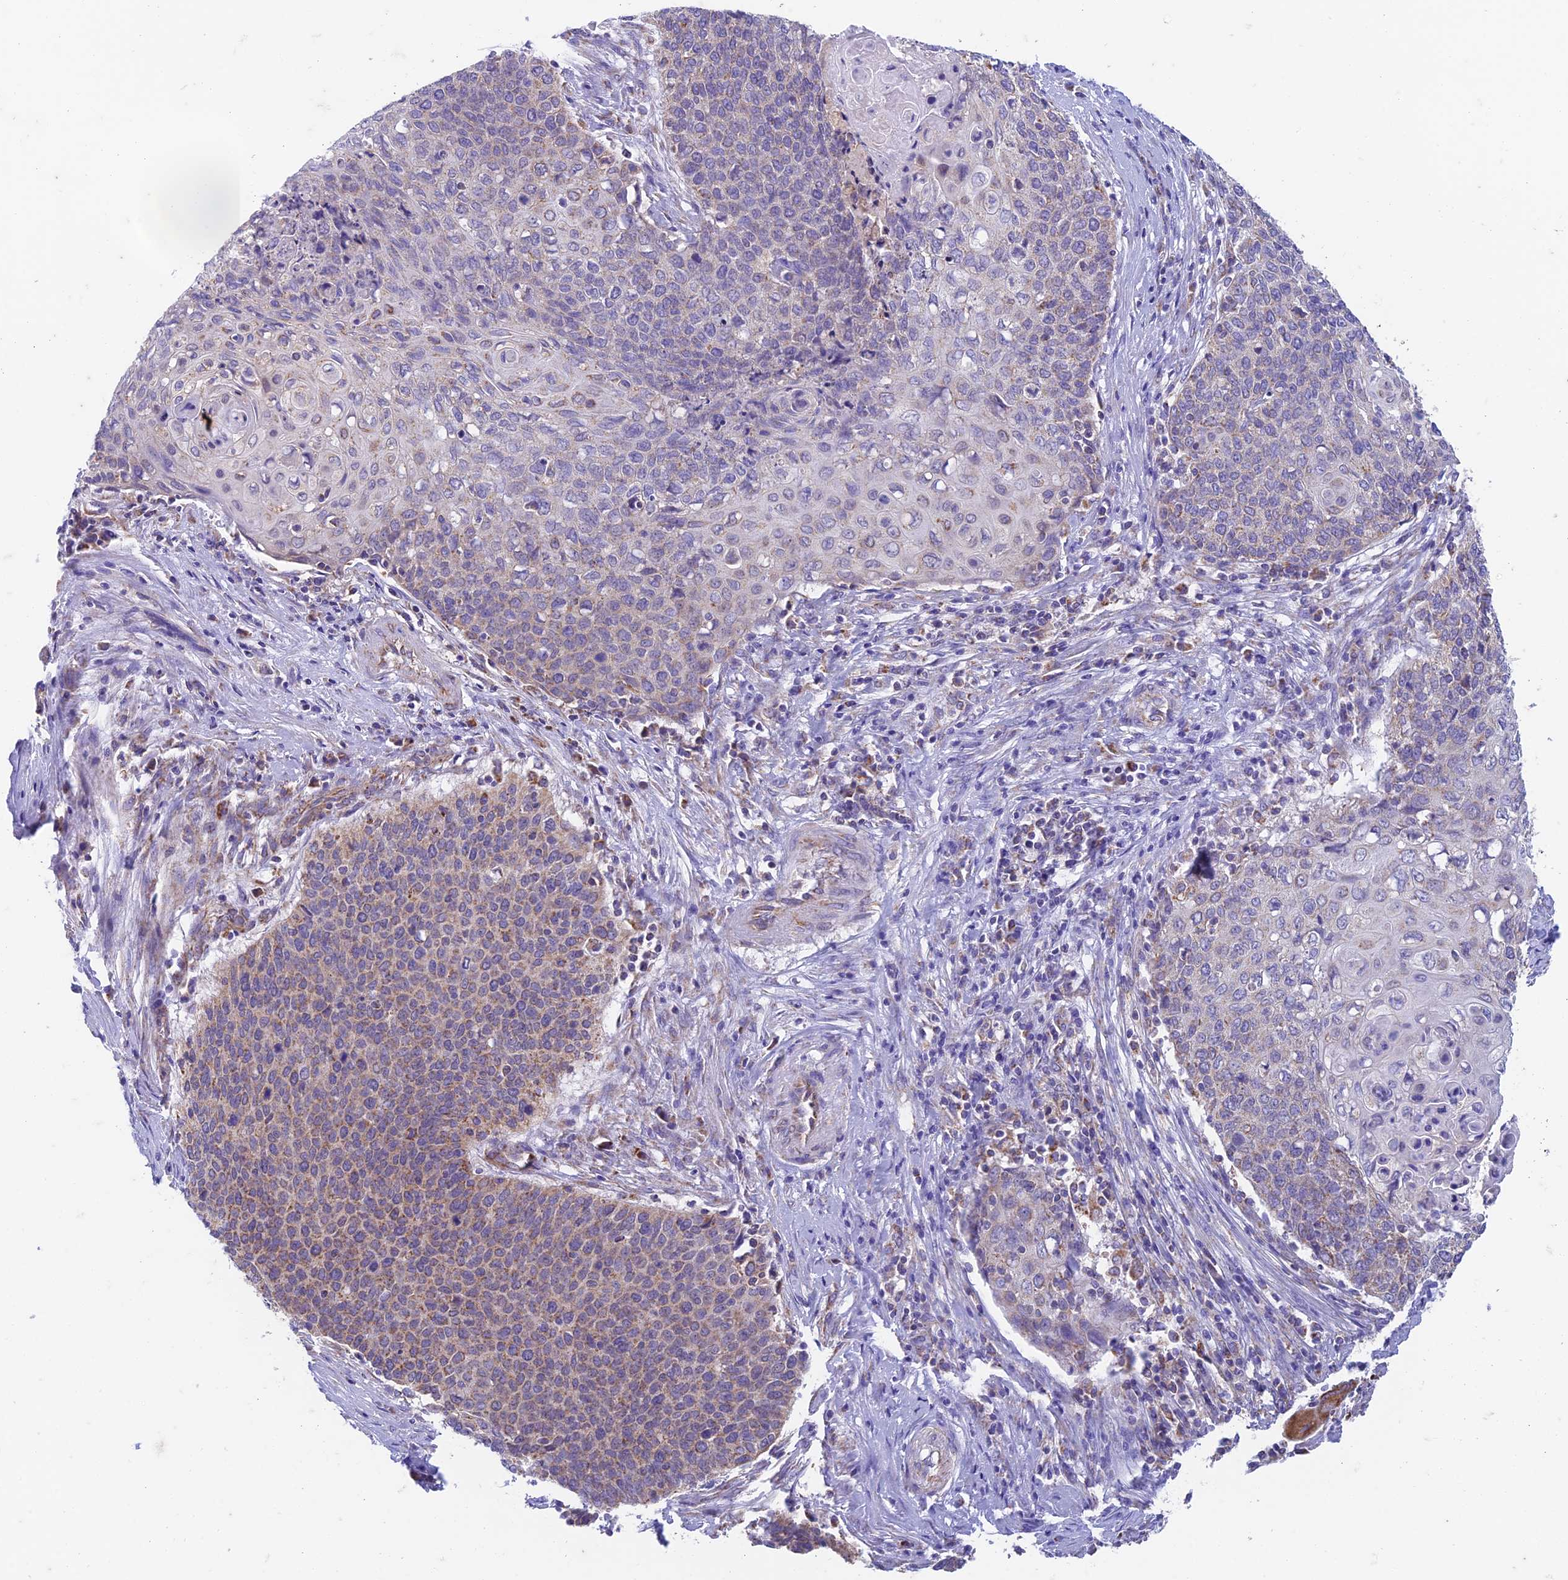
{"staining": {"intensity": "weak", "quantity": "25%-75%", "location": "cytoplasmic/membranous"}, "tissue": "cervical cancer", "cell_type": "Tumor cells", "image_type": "cancer", "snomed": [{"axis": "morphology", "description": "Squamous cell carcinoma, NOS"}, {"axis": "topography", "description": "Cervix"}], "caption": "The micrograph exhibits staining of squamous cell carcinoma (cervical), revealing weak cytoplasmic/membranous protein positivity (brown color) within tumor cells.", "gene": "ZNF181", "patient": {"sex": "female", "age": 39}}